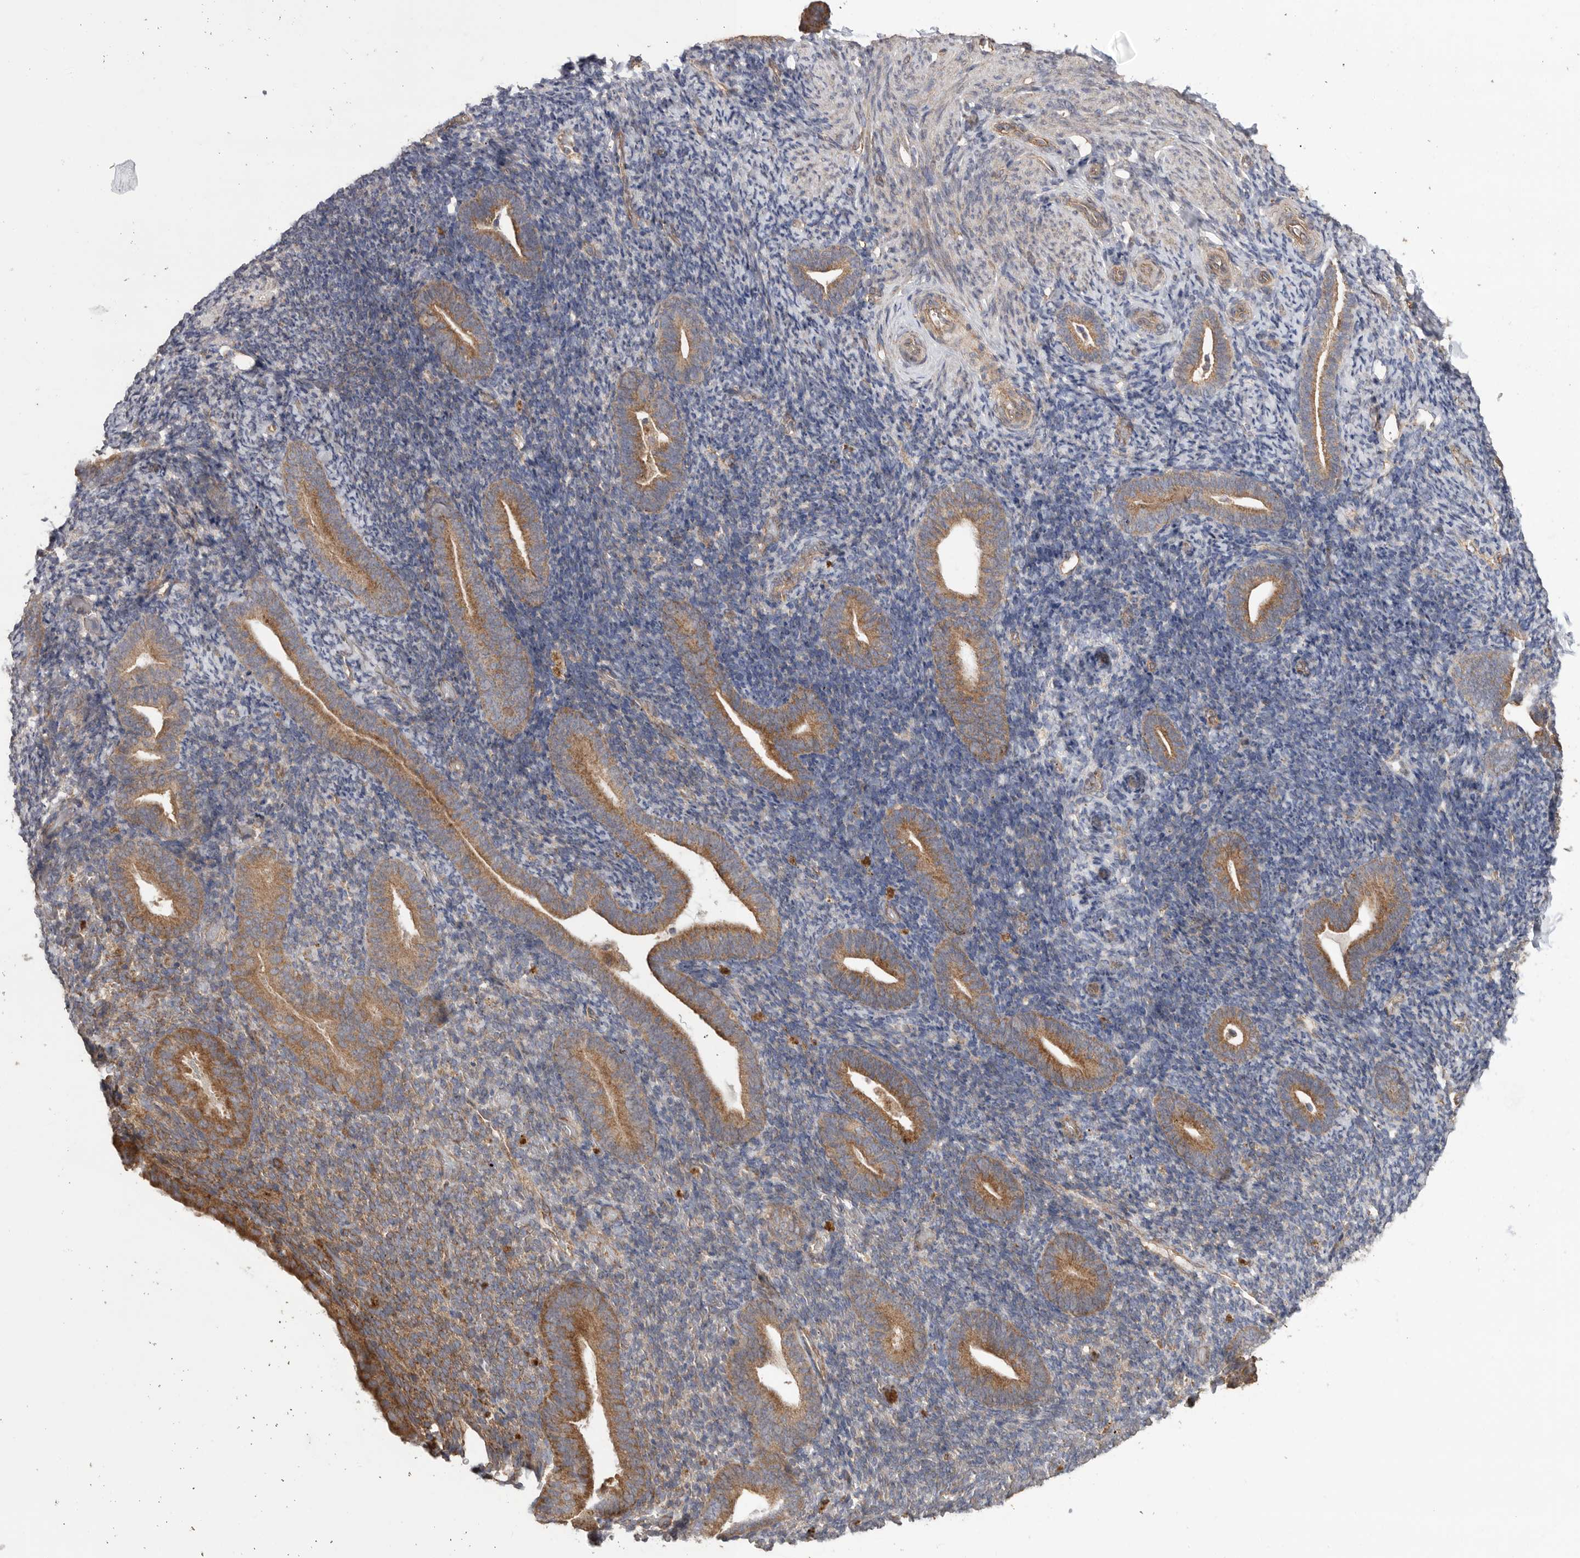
{"staining": {"intensity": "weak", "quantity": "<25%", "location": "cytoplasmic/membranous"}, "tissue": "endometrium", "cell_type": "Cells in endometrial stroma", "image_type": "normal", "snomed": [{"axis": "morphology", "description": "Normal tissue, NOS"}, {"axis": "topography", "description": "Endometrium"}], "caption": "Protein analysis of normal endometrium shows no significant staining in cells in endometrial stroma.", "gene": "PODXL2", "patient": {"sex": "female", "age": 51}}